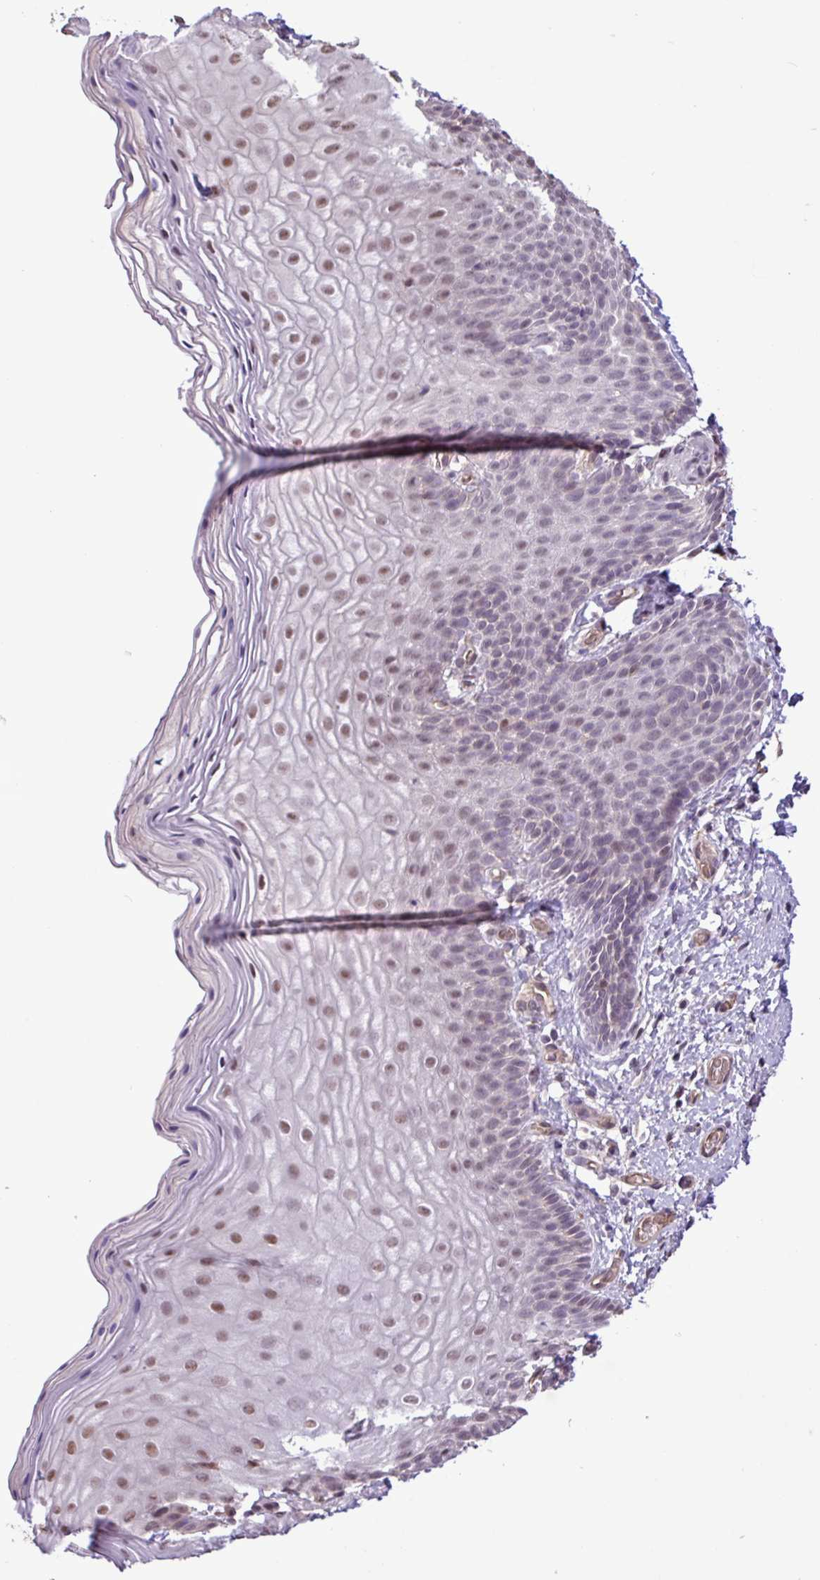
{"staining": {"intensity": "moderate", "quantity": "25%-75%", "location": "nuclear"}, "tissue": "skin", "cell_type": "Epidermal cells", "image_type": "normal", "snomed": [{"axis": "morphology", "description": "Normal tissue, NOS"}, {"axis": "topography", "description": "Anal"}], "caption": "Moderate nuclear protein positivity is identified in approximately 25%-75% of epidermal cells in skin.", "gene": "CHST11", "patient": {"sex": "female", "age": 40}}